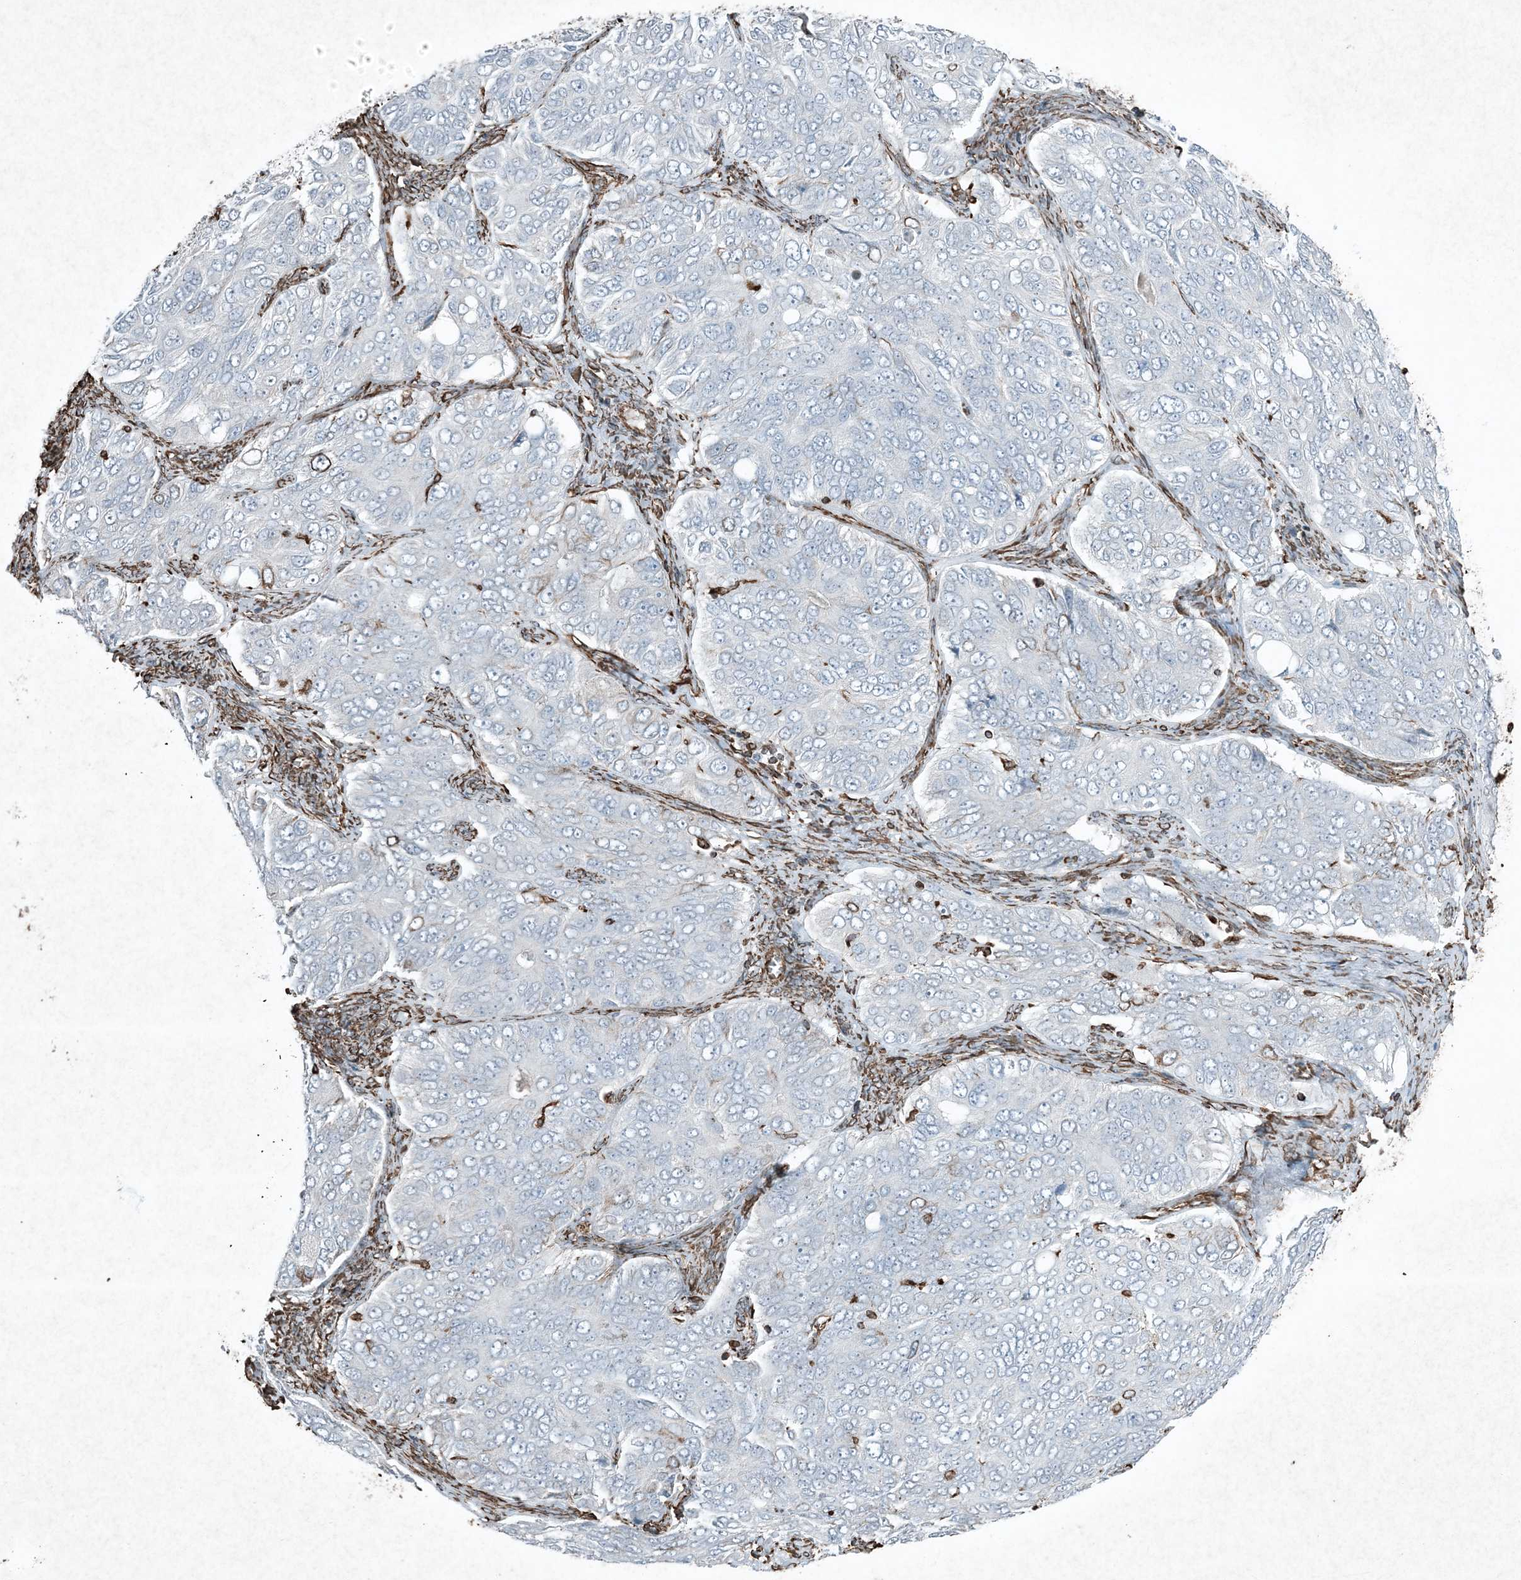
{"staining": {"intensity": "negative", "quantity": "none", "location": "none"}, "tissue": "ovarian cancer", "cell_type": "Tumor cells", "image_type": "cancer", "snomed": [{"axis": "morphology", "description": "Carcinoma, endometroid"}, {"axis": "topography", "description": "Ovary"}], "caption": "Tumor cells are negative for brown protein staining in ovarian endometroid carcinoma.", "gene": "RYK", "patient": {"sex": "female", "age": 51}}